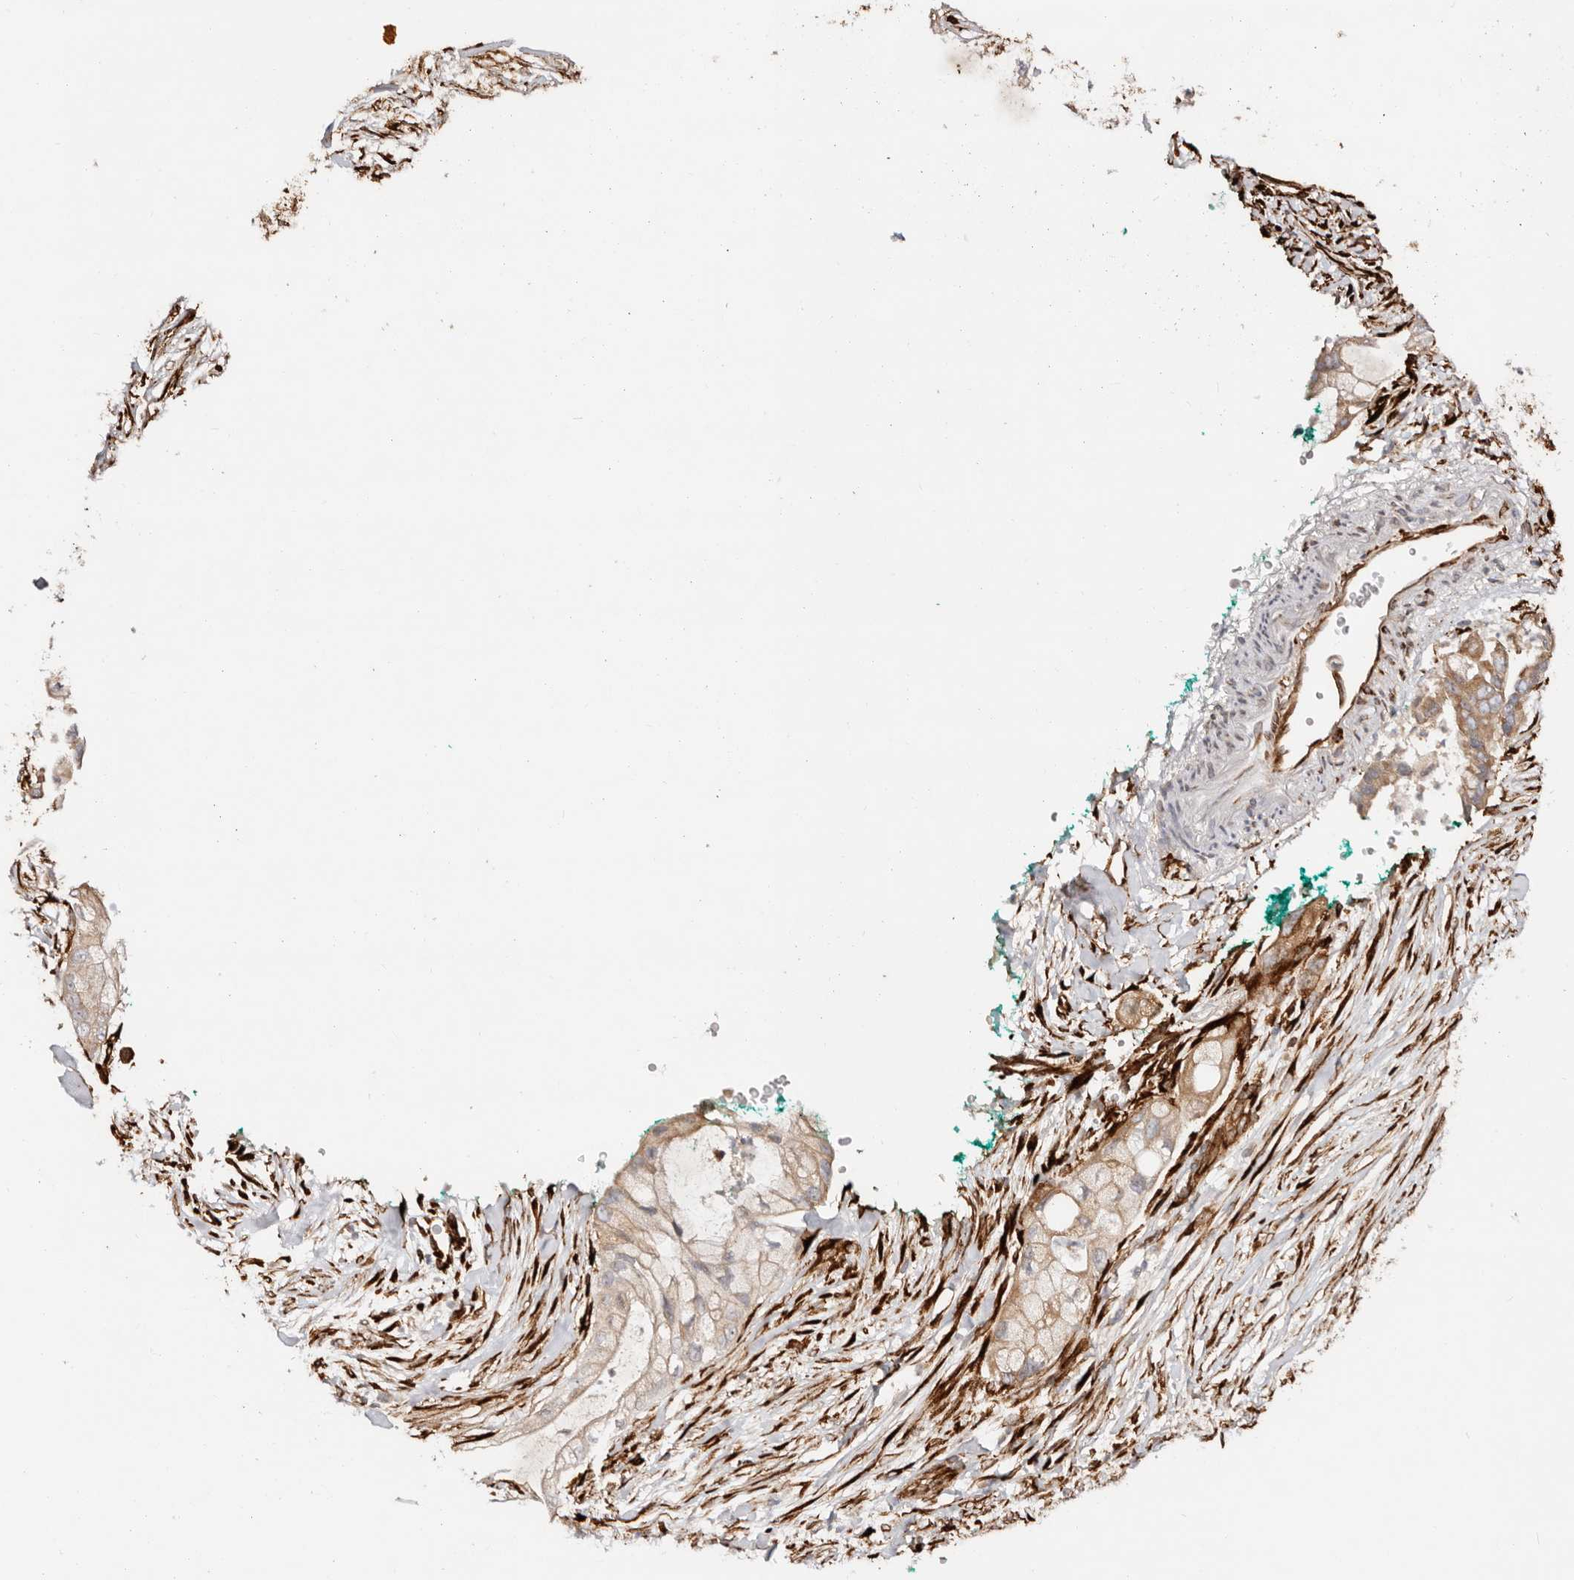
{"staining": {"intensity": "weak", "quantity": ">75%", "location": "cytoplasmic/membranous"}, "tissue": "pancreatic cancer", "cell_type": "Tumor cells", "image_type": "cancer", "snomed": [{"axis": "morphology", "description": "Adenocarcinoma, NOS"}, {"axis": "topography", "description": "Pancreas"}], "caption": "Pancreatic adenocarcinoma was stained to show a protein in brown. There is low levels of weak cytoplasmic/membranous staining in approximately >75% of tumor cells.", "gene": "SERPINH1", "patient": {"sex": "male", "age": 53}}